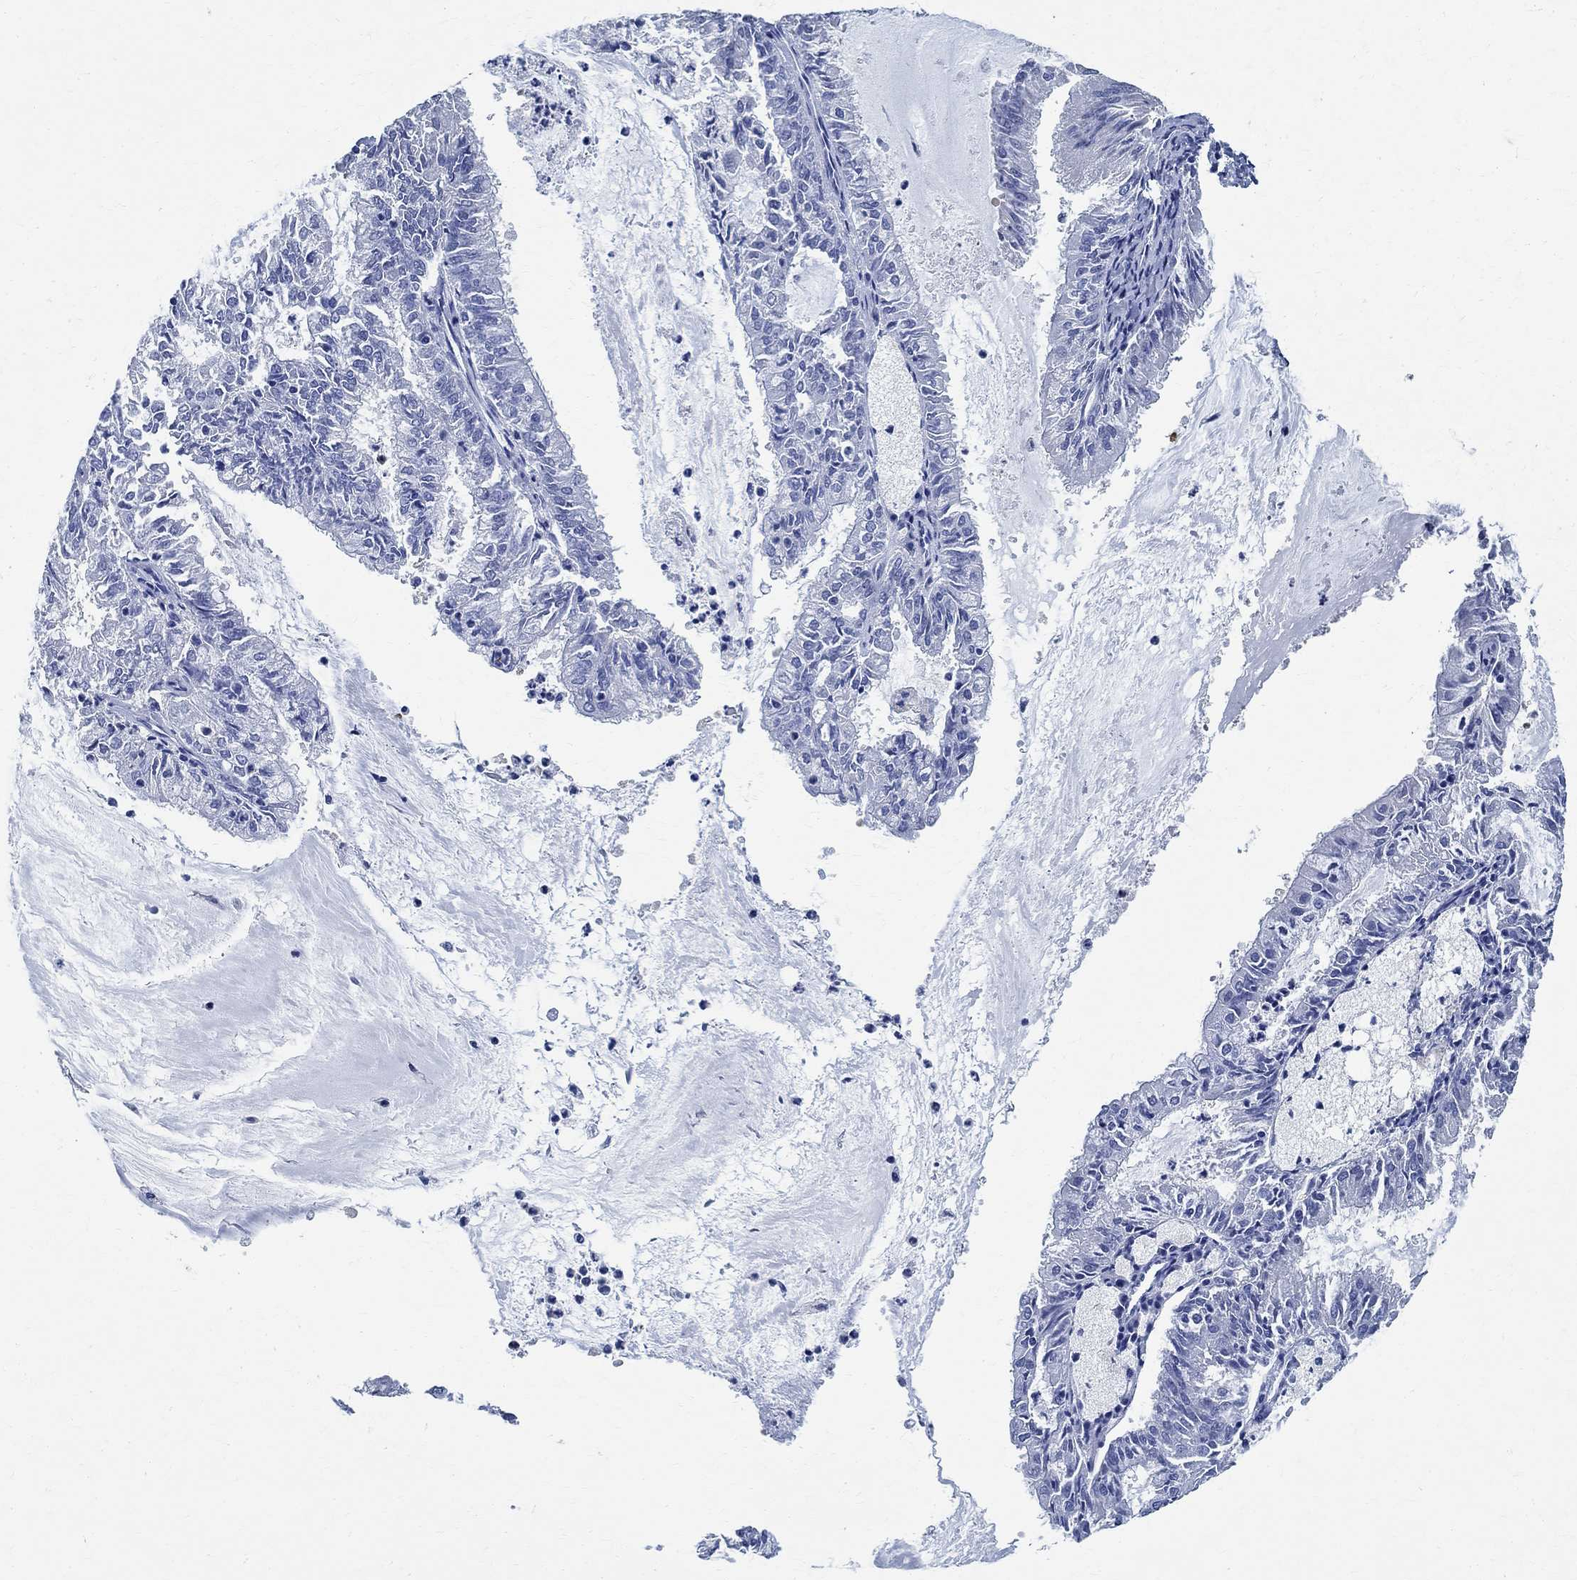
{"staining": {"intensity": "negative", "quantity": "none", "location": "none"}, "tissue": "endometrial cancer", "cell_type": "Tumor cells", "image_type": "cancer", "snomed": [{"axis": "morphology", "description": "Adenocarcinoma, NOS"}, {"axis": "topography", "description": "Endometrium"}], "caption": "Endometrial cancer stained for a protein using immunohistochemistry (IHC) exhibits no positivity tumor cells.", "gene": "TMEM221", "patient": {"sex": "female", "age": 57}}